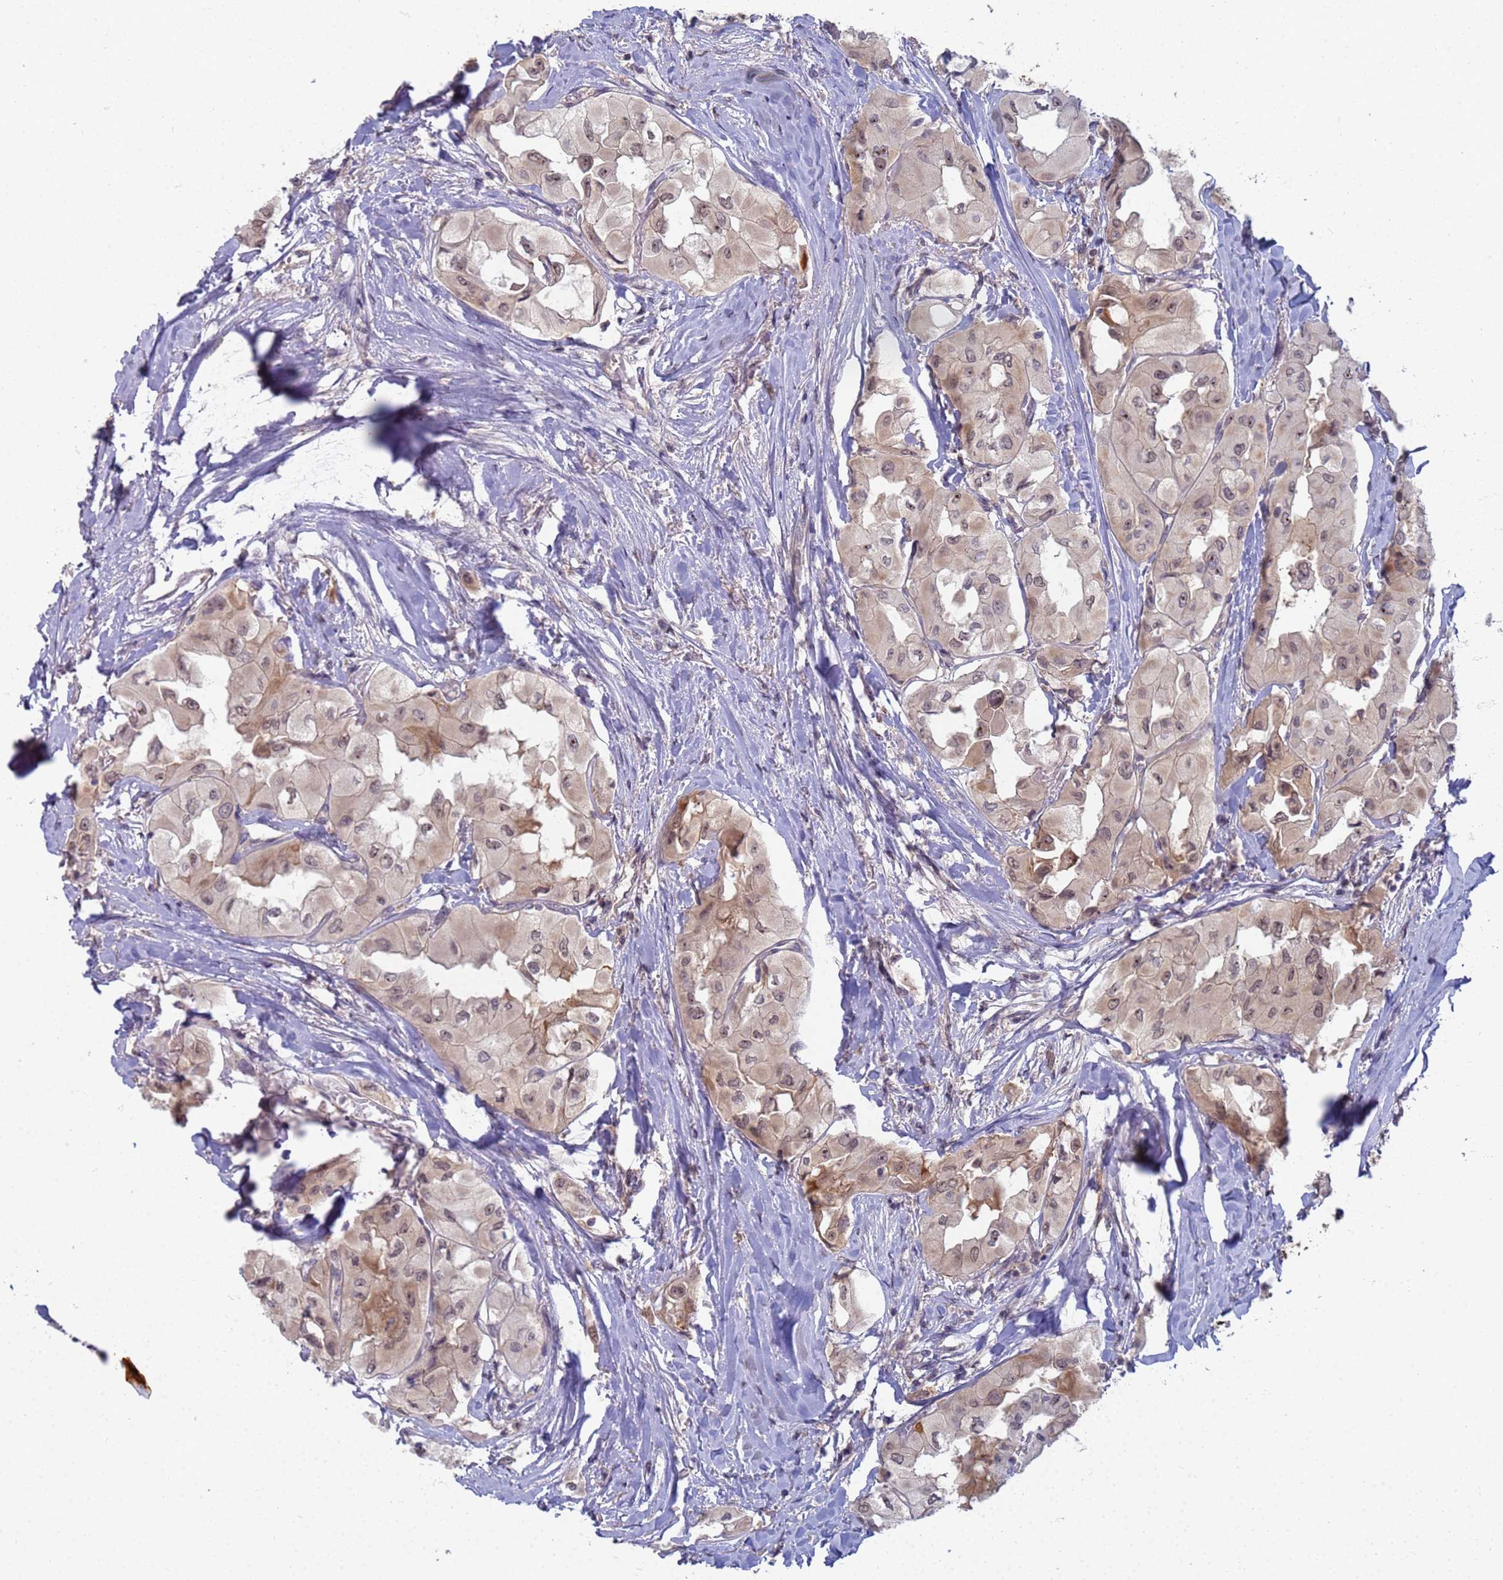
{"staining": {"intensity": "weak", "quantity": ">75%", "location": "cytoplasmic/membranous,nuclear"}, "tissue": "thyroid cancer", "cell_type": "Tumor cells", "image_type": "cancer", "snomed": [{"axis": "morphology", "description": "Normal tissue, NOS"}, {"axis": "morphology", "description": "Papillary adenocarcinoma, NOS"}, {"axis": "topography", "description": "Thyroid gland"}], "caption": "Protein staining exhibits weak cytoplasmic/membranous and nuclear expression in approximately >75% of tumor cells in thyroid cancer.", "gene": "SHARPIN", "patient": {"sex": "female", "age": 59}}